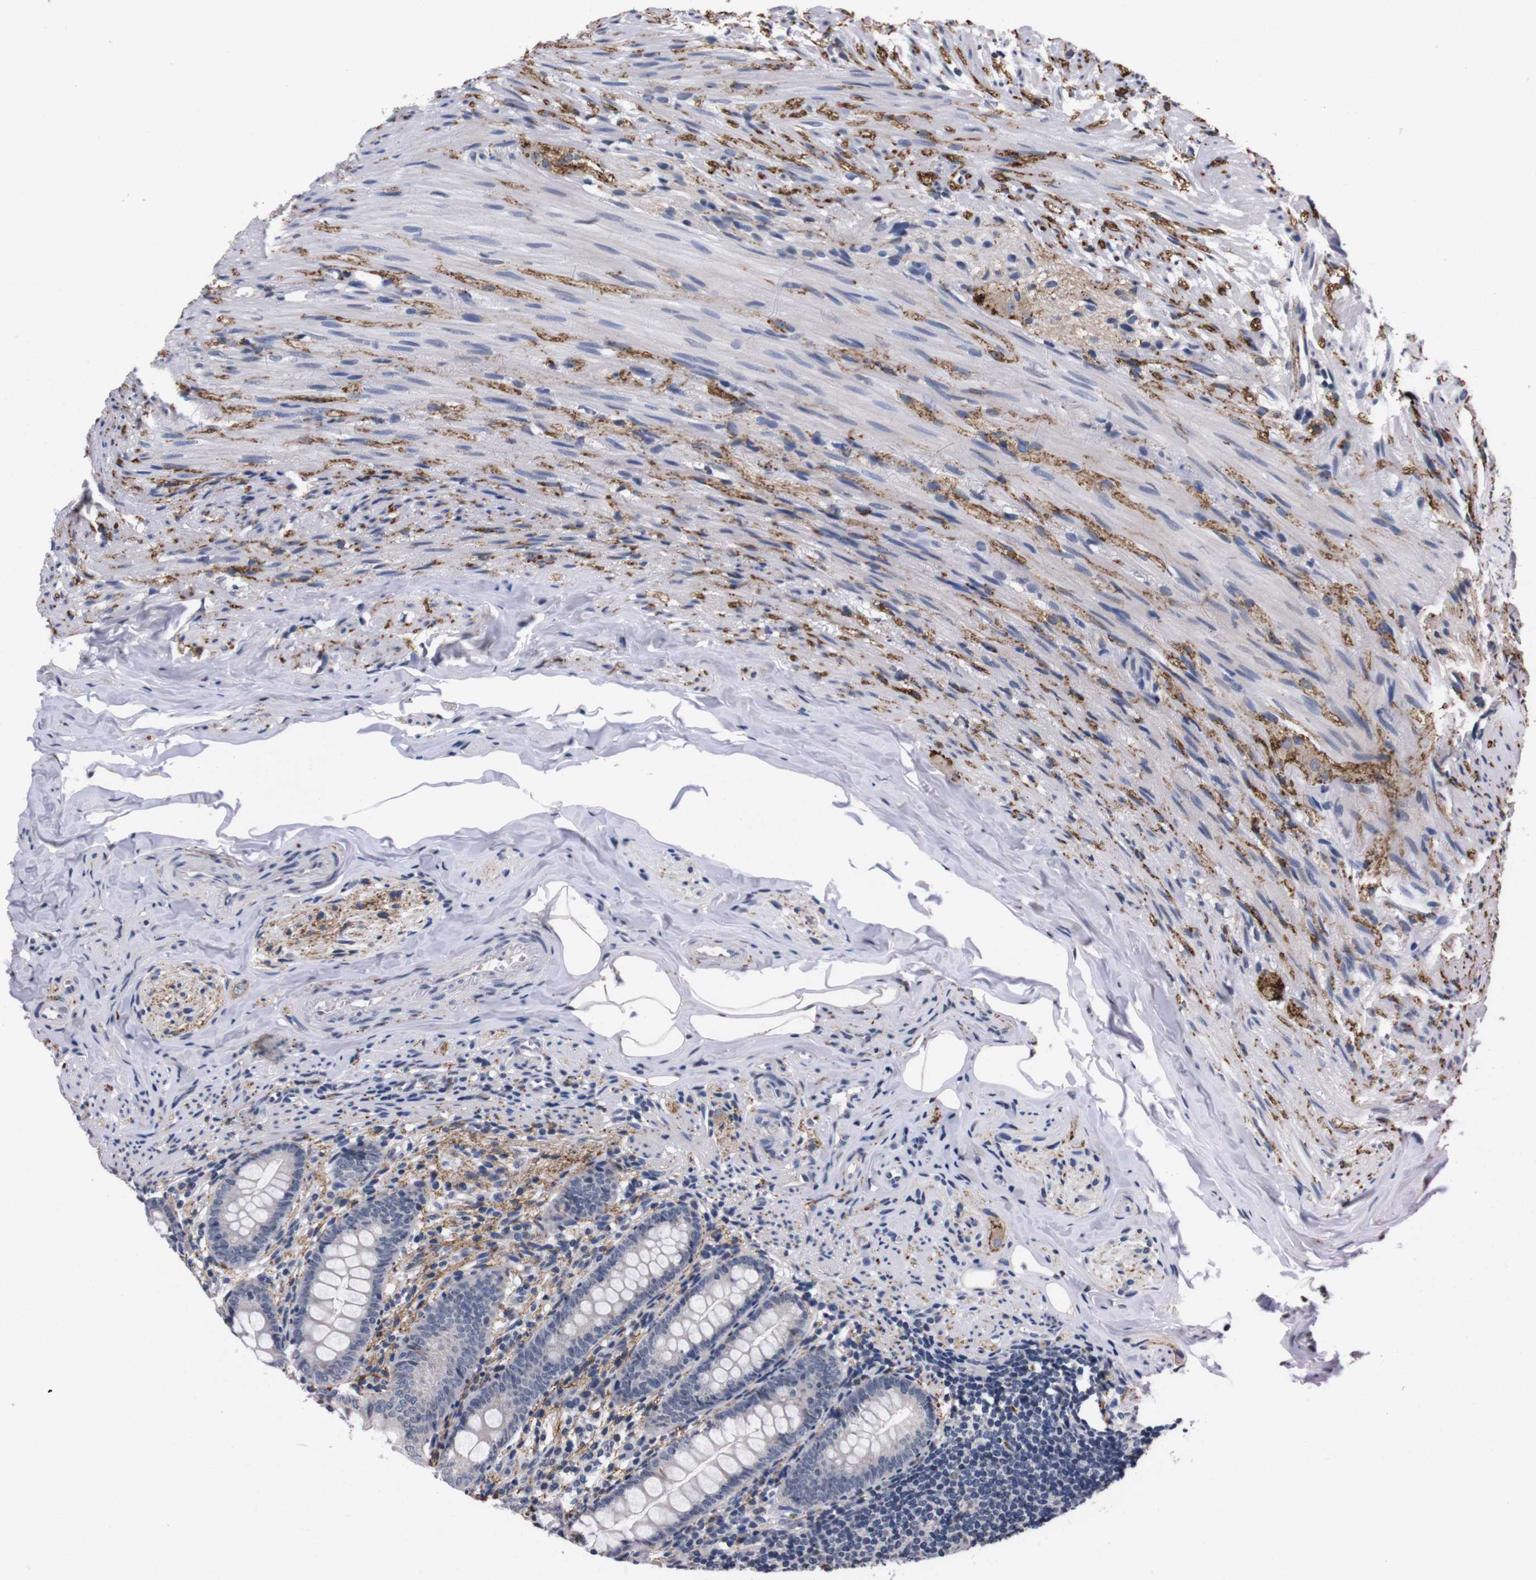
{"staining": {"intensity": "negative", "quantity": "none", "location": "none"}, "tissue": "appendix", "cell_type": "Glandular cells", "image_type": "normal", "snomed": [{"axis": "morphology", "description": "Normal tissue, NOS"}, {"axis": "topography", "description": "Appendix"}], "caption": "Protein analysis of benign appendix shows no significant expression in glandular cells.", "gene": "TNFRSF21", "patient": {"sex": "female", "age": 77}}